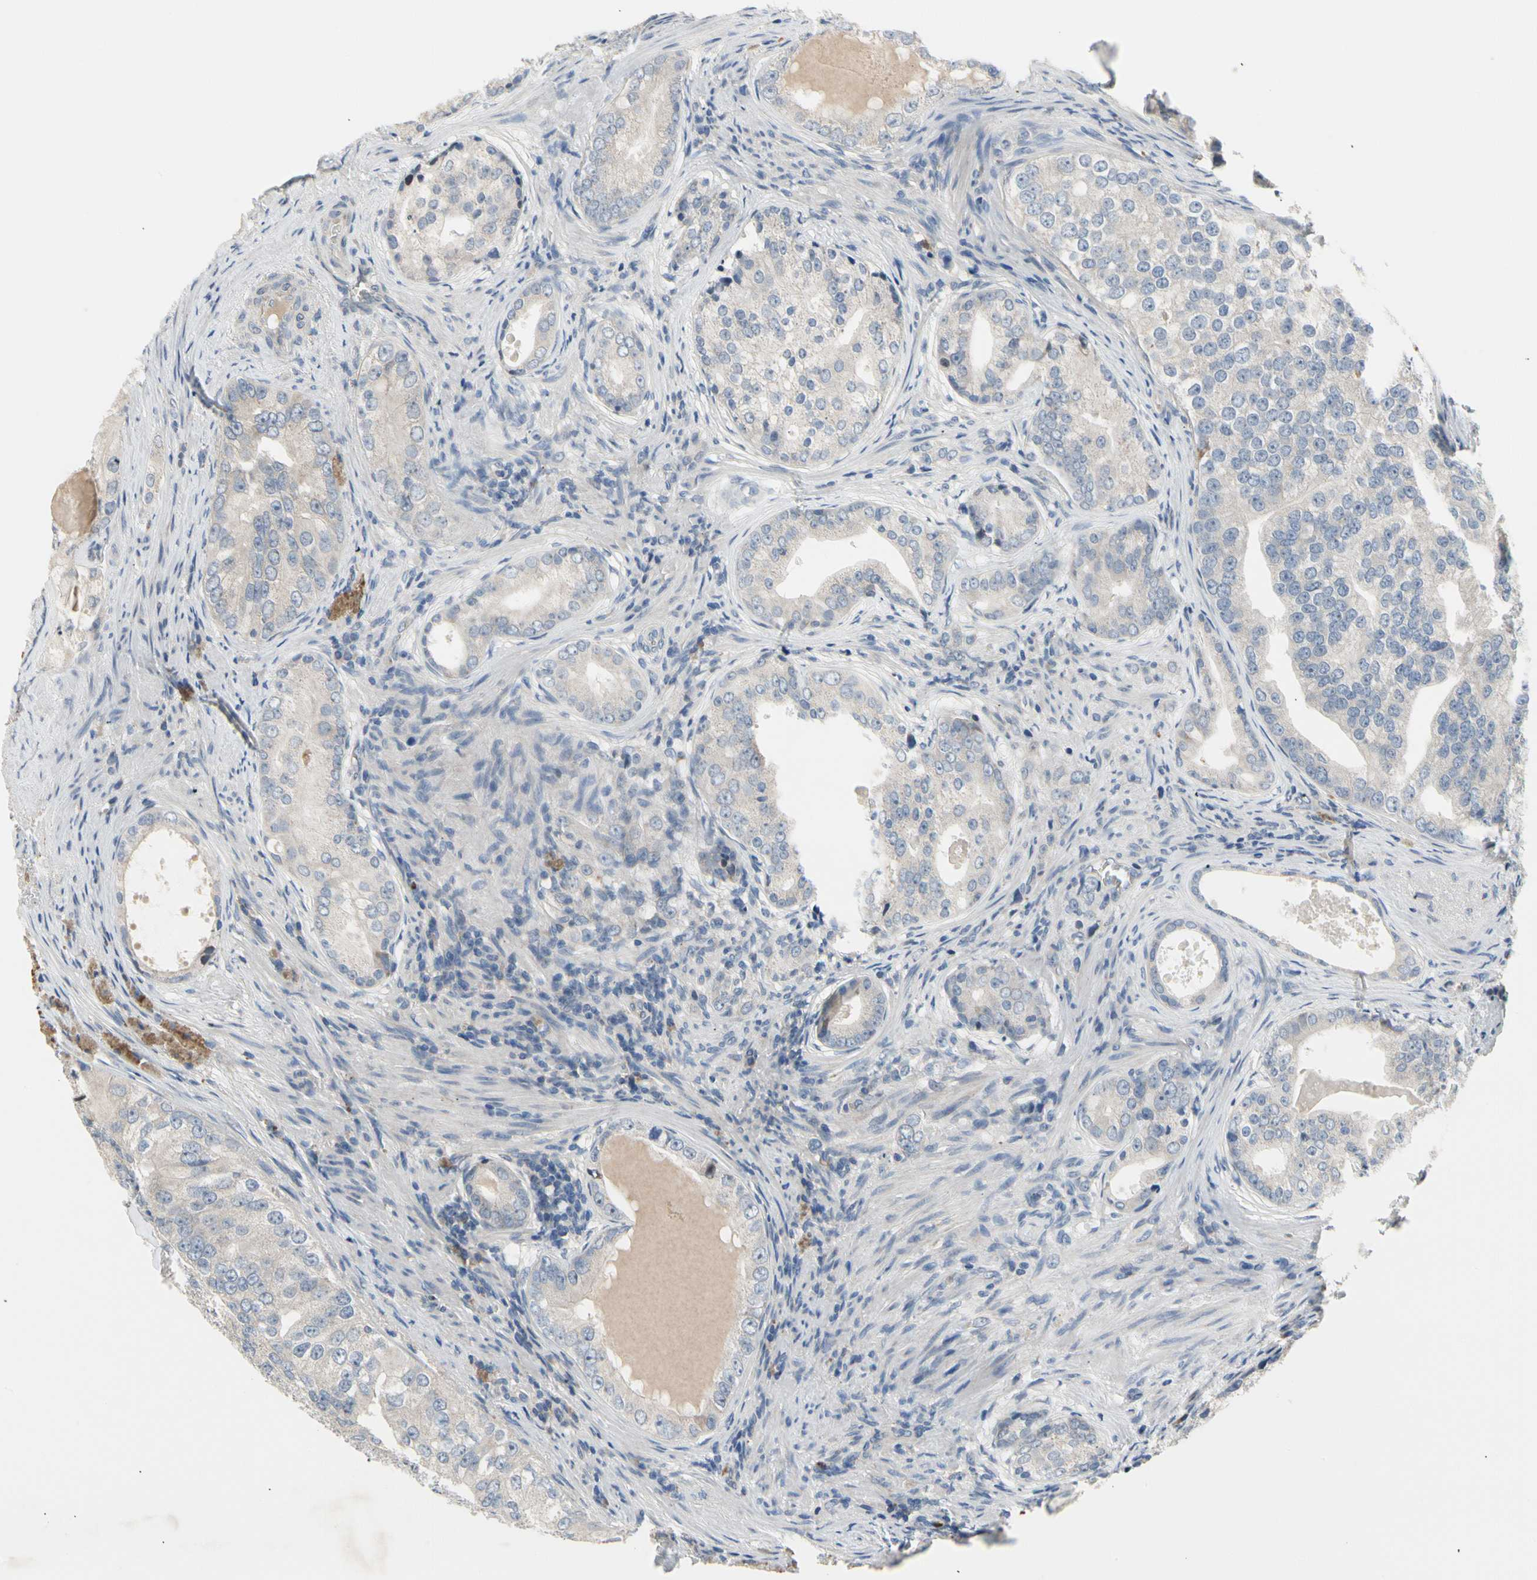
{"staining": {"intensity": "negative", "quantity": "none", "location": "none"}, "tissue": "prostate cancer", "cell_type": "Tumor cells", "image_type": "cancer", "snomed": [{"axis": "morphology", "description": "Adenocarcinoma, High grade"}, {"axis": "topography", "description": "Prostate"}], "caption": "Human prostate cancer (high-grade adenocarcinoma) stained for a protein using immunohistochemistry demonstrates no positivity in tumor cells.", "gene": "NFASC", "patient": {"sex": "male", "age": 66}}